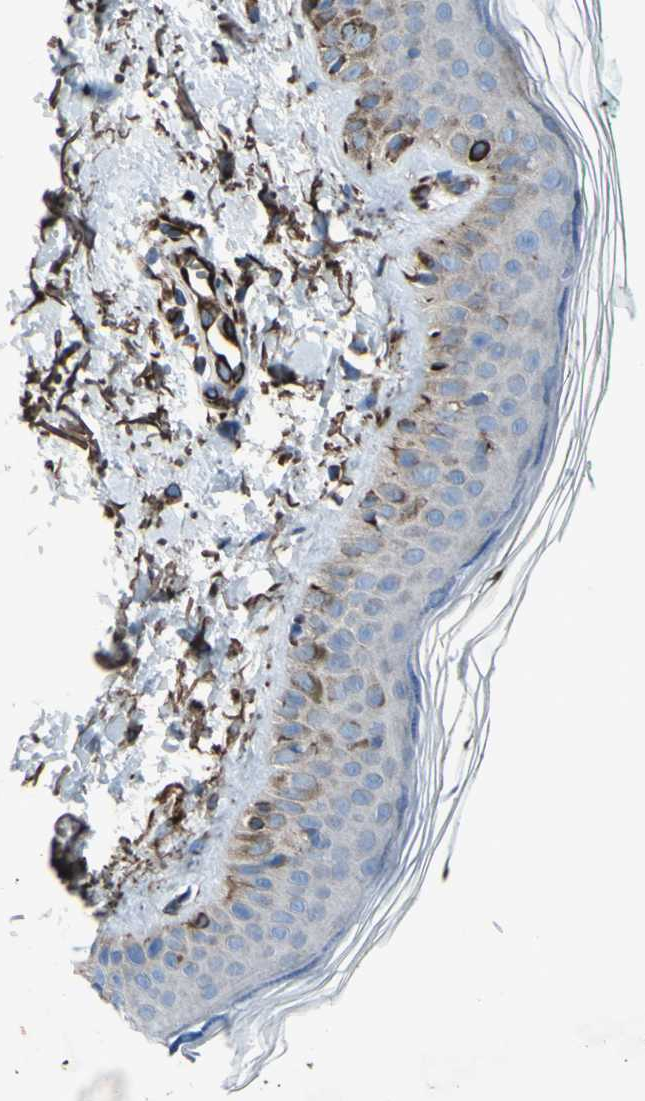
{"staining": {"intensity": "negative", "quantity": "none", "location": "none"}, "tissue": "skin", "cell_type": "Fibroblasts", "image_type": "normal", "snomed": [{"axis": "morphology", "description": "Normal tissue, NOS"}, {"axis": "topography", "description": "Skin"}], "caption": "Immunohistochemistry (IHC) photomicrograph of normal skin: human skin stained with DAB displays no significant protein expression in fibroblasts. Nuclei are stained in blue.", "gene": "EMC7", "patient": {"sex": "male", "age": 71}}